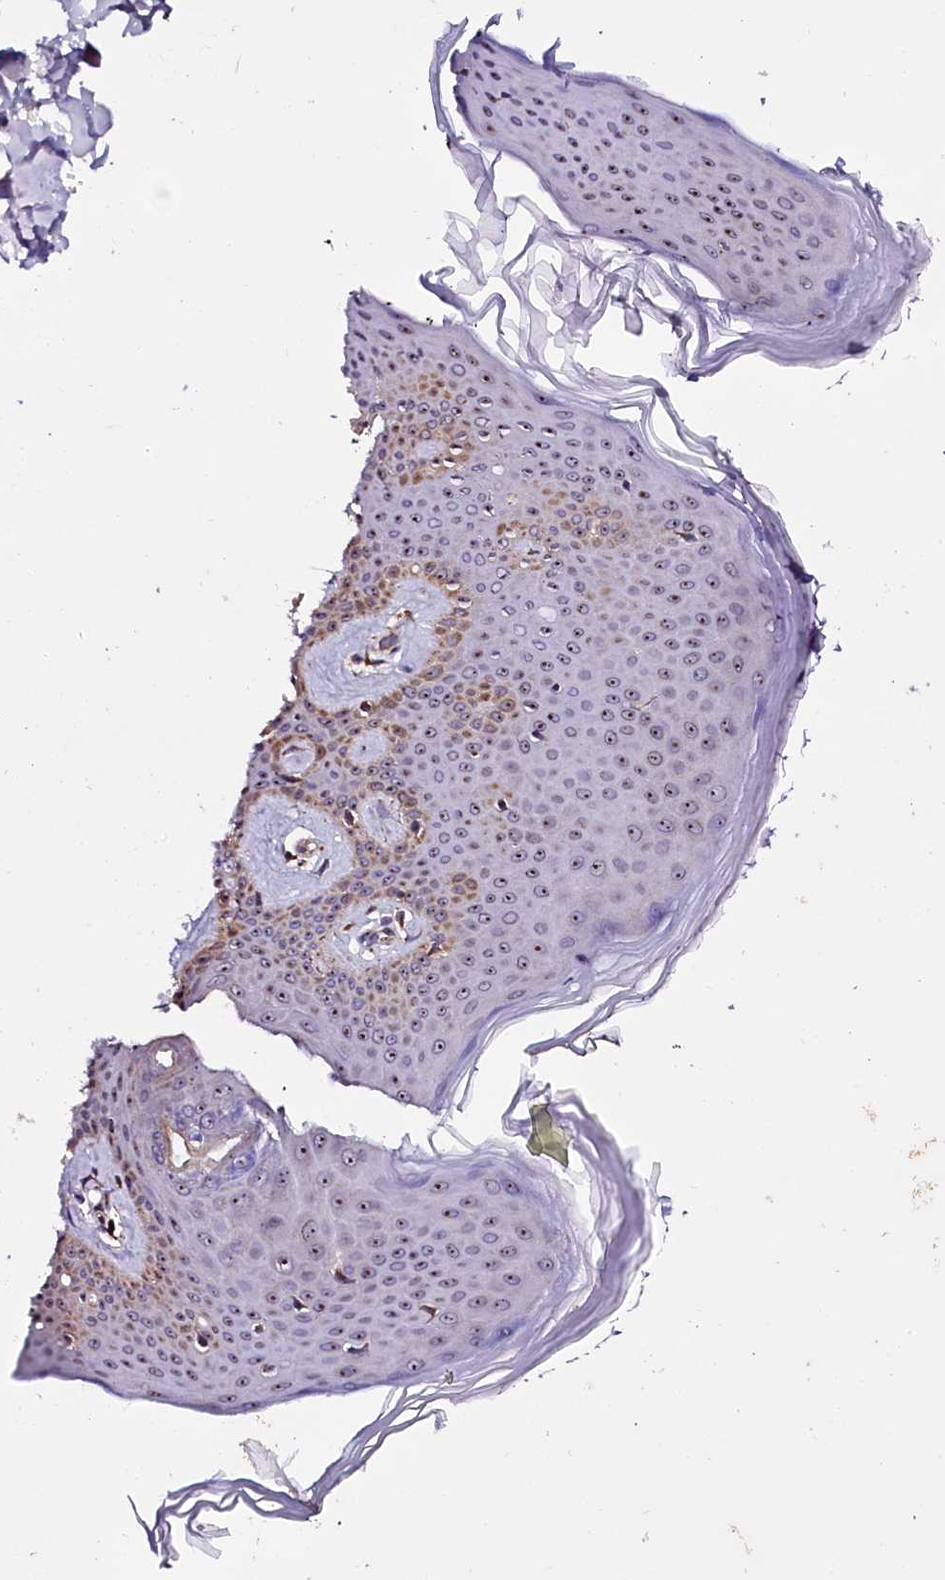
{"staining": {"intensity": "negative", "quantity": "none", "location": "none"}, "tissue": "skin", "cell_type": "Fibroblasts", "image_type": "normal", "snomed": [{"axis": "morphology", "description": "Normal tissue, NOS"}, {"axis": "topography", "description": "Skin"}], "caption": "High power microscopy histopathology image of an immunohistochemistry (IHC) photomicrograph of benign skin, revealing no significant positivity in fibroblasts.", "gene": "NAA80", "patient": {"sex": "male", "age": 36}}